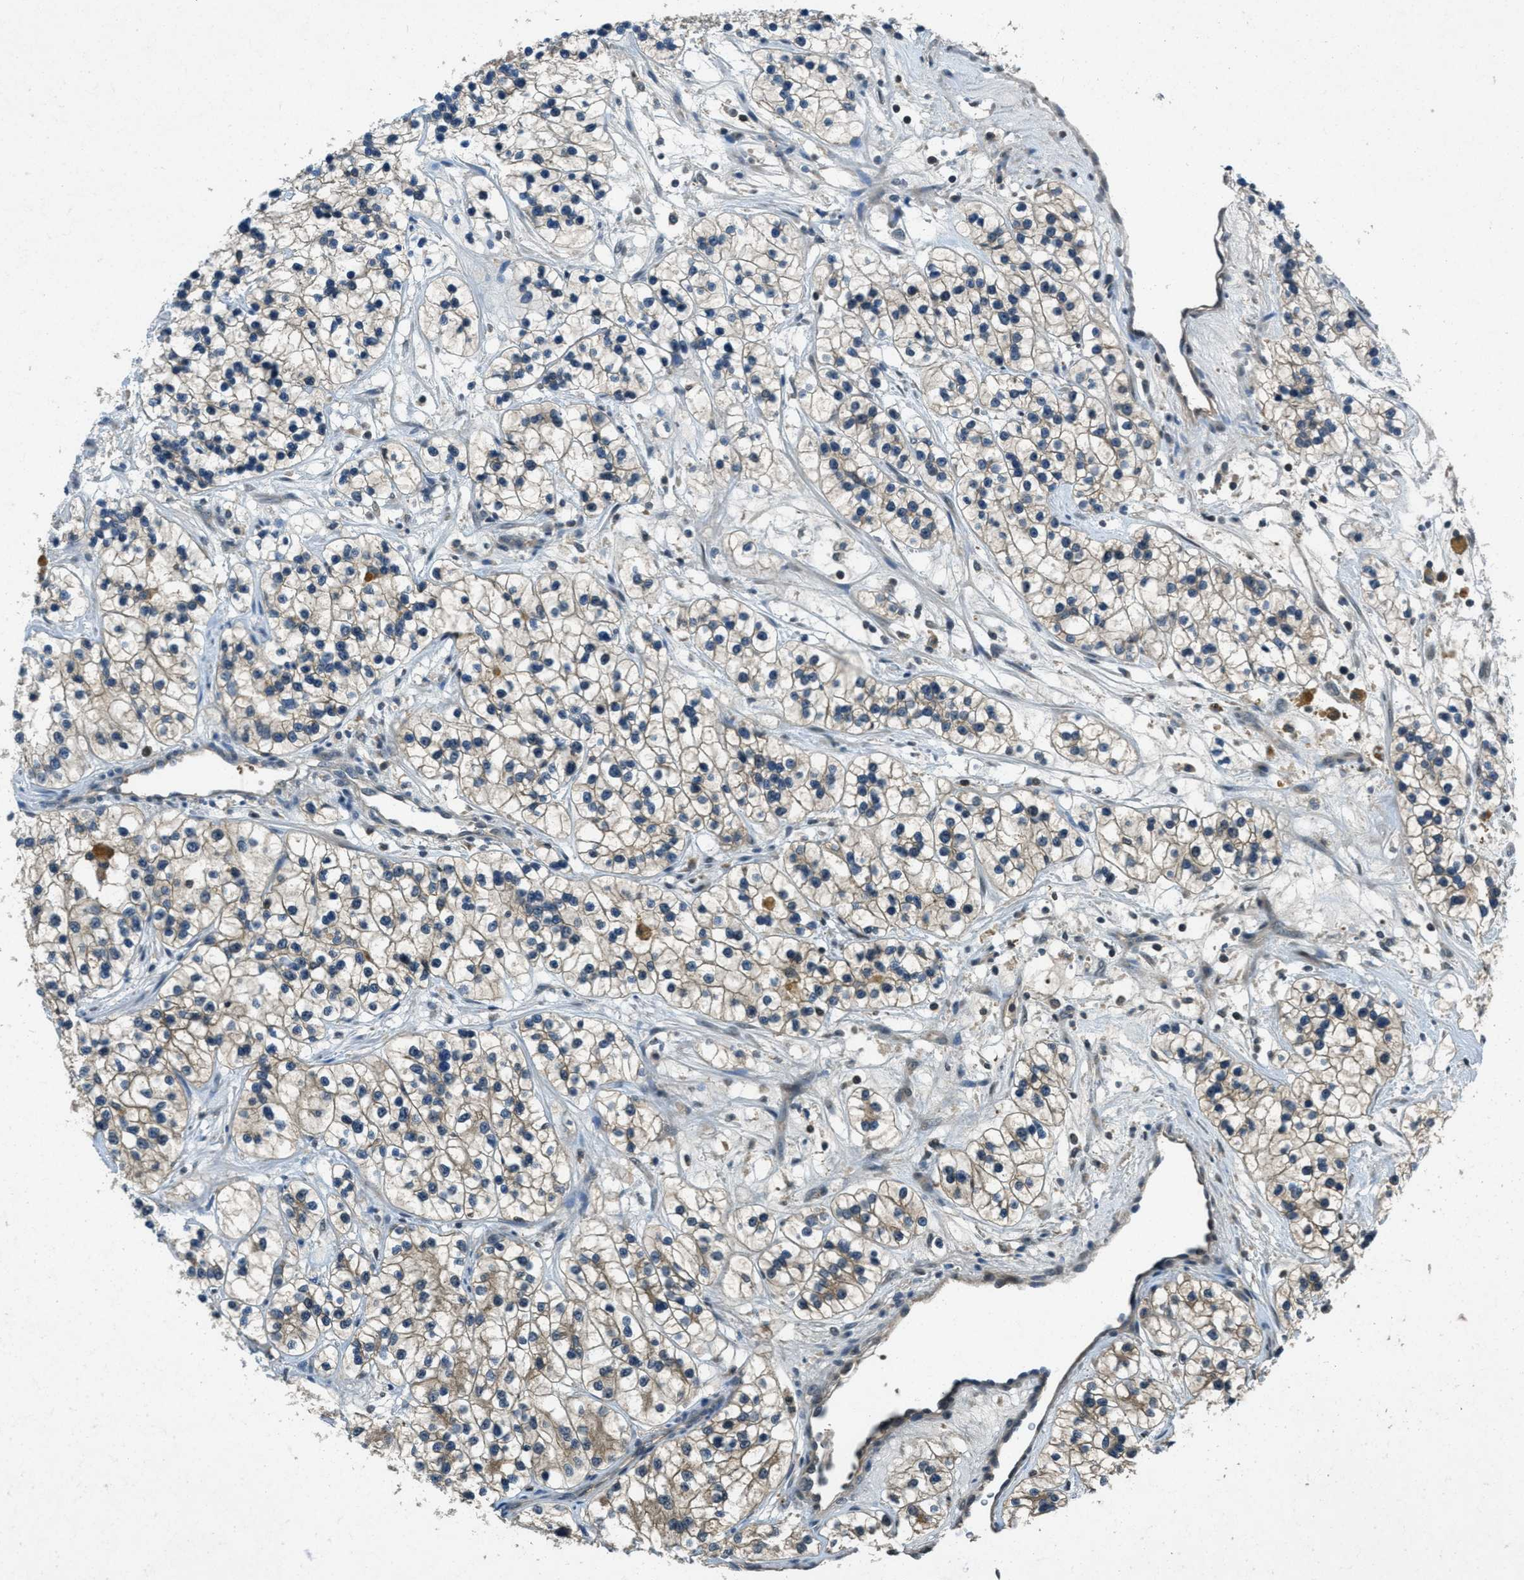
{"staining": {"intensity": "weak", "quantity": "25%-75%", "location": "cytoplasmic/membranous"}, "tissue": "renal cancer", "cell_type": "Tumor cells", "image_type": "cancer", "snomed": [{"axis": "morphology", "description": "Adenocarcinoma, NOS"}, {"axis": "topography", "description": "Kidney"}], "caption": "The photomicrograph exhibits a brown stain indicating the presence of a protein in the cytoplasmic/membranous of tumor cells in renal cancer (adenocarcinoma).", "gene": "DUSP6", "patient": {"sex": "female", "age": 57}}